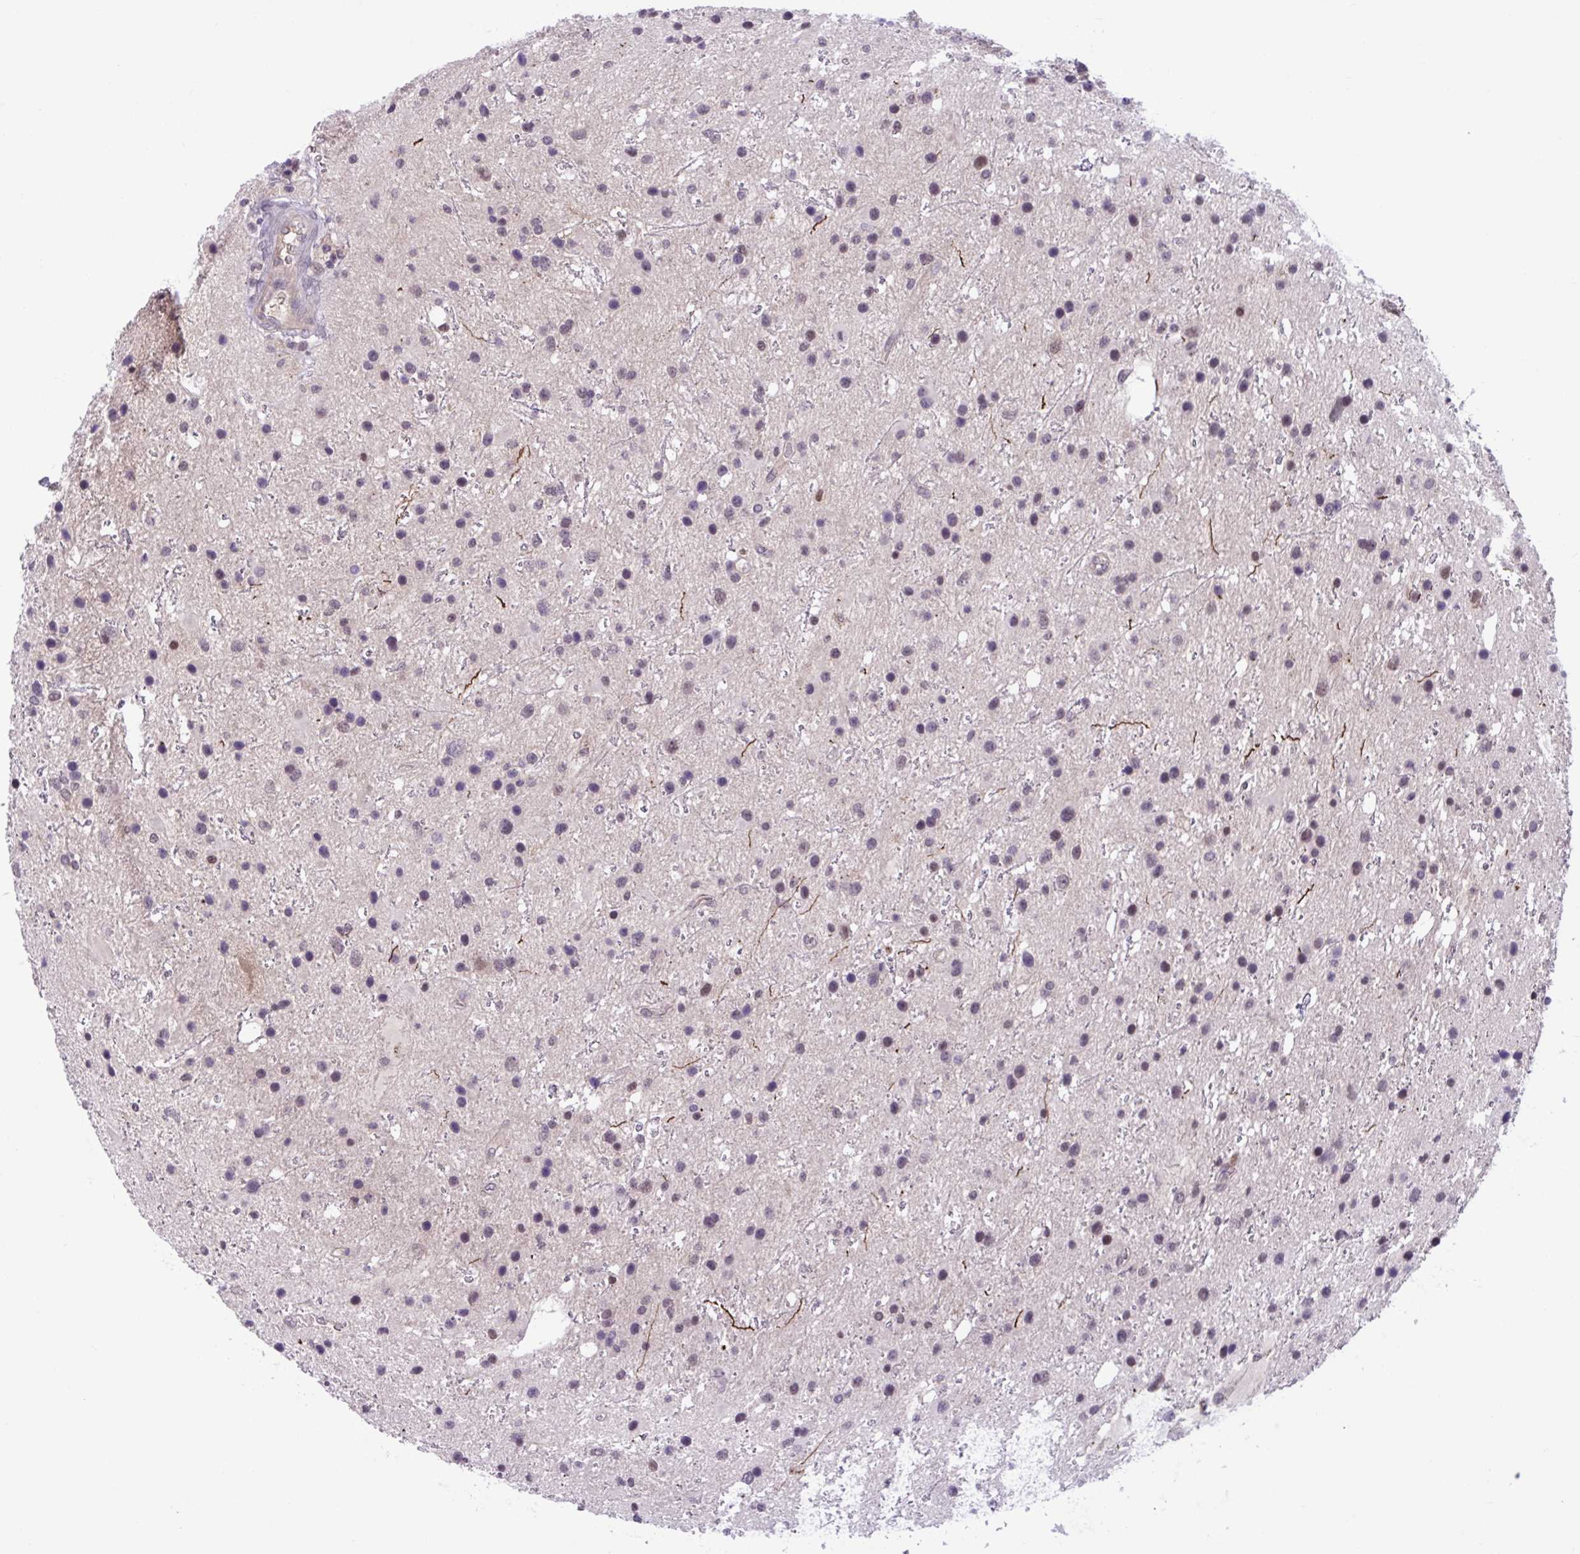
{"staining": {"intensity": "weak", "quantity": "<25%", "location": "nuclear"}, "tissue": "glioma", "cell_type": "Tumor cells", "image_type": "cancer", "snomed": [{"axis": "morphology", "description": "Glioma, malignant, Low grade"}, {"axis": "topography", "description": "Brain"}], "caption": "The immunohistochemistry photomicrograph has no significant positivity in tumor cells of glioma tissue.", "gene": "TTC7B", "patient": {"sex": "female", "age": 32}}